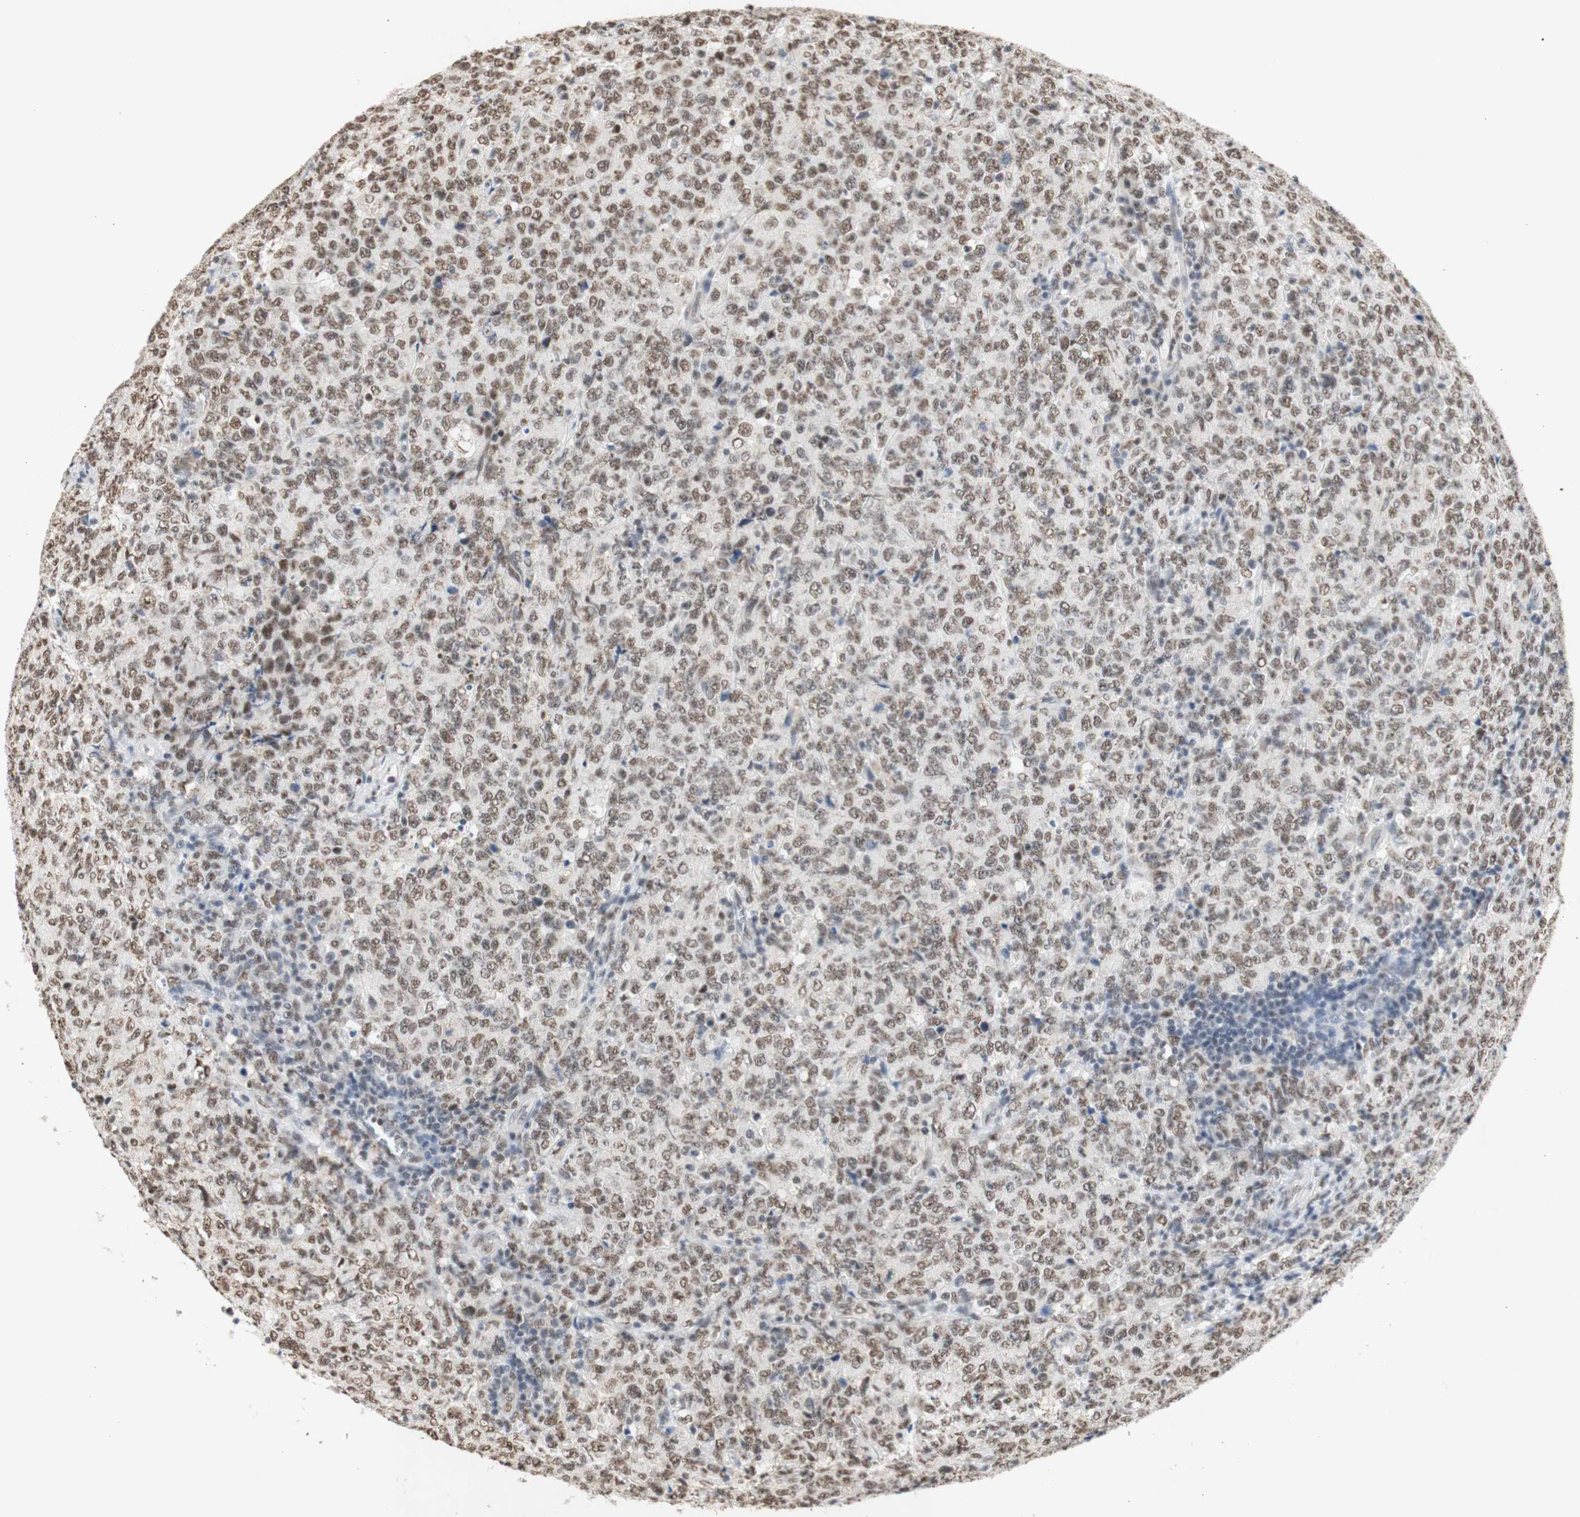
{"staining": {"intensity": "moderate", "quantity": ">75%", "location": "nuclear"}, "tissue": "lymphoma", "cell_type": "Tumor cells", "image_type": "cancer", "snomed": [{"axis": "morphology", "description": "Malignant lymphoma, non-Hodgkin's type, High grade"}, {"axis": "topography", "description": "Tonsil"}], "caption": "IHC of malignant lymphoma, non-Hodgkin's type (high-grade) shows medium levels of moderate nuclear expression in about >75% of tumor cells.", "gene": "SNRPB", "patient": {"sex": "female", "age": 36}}